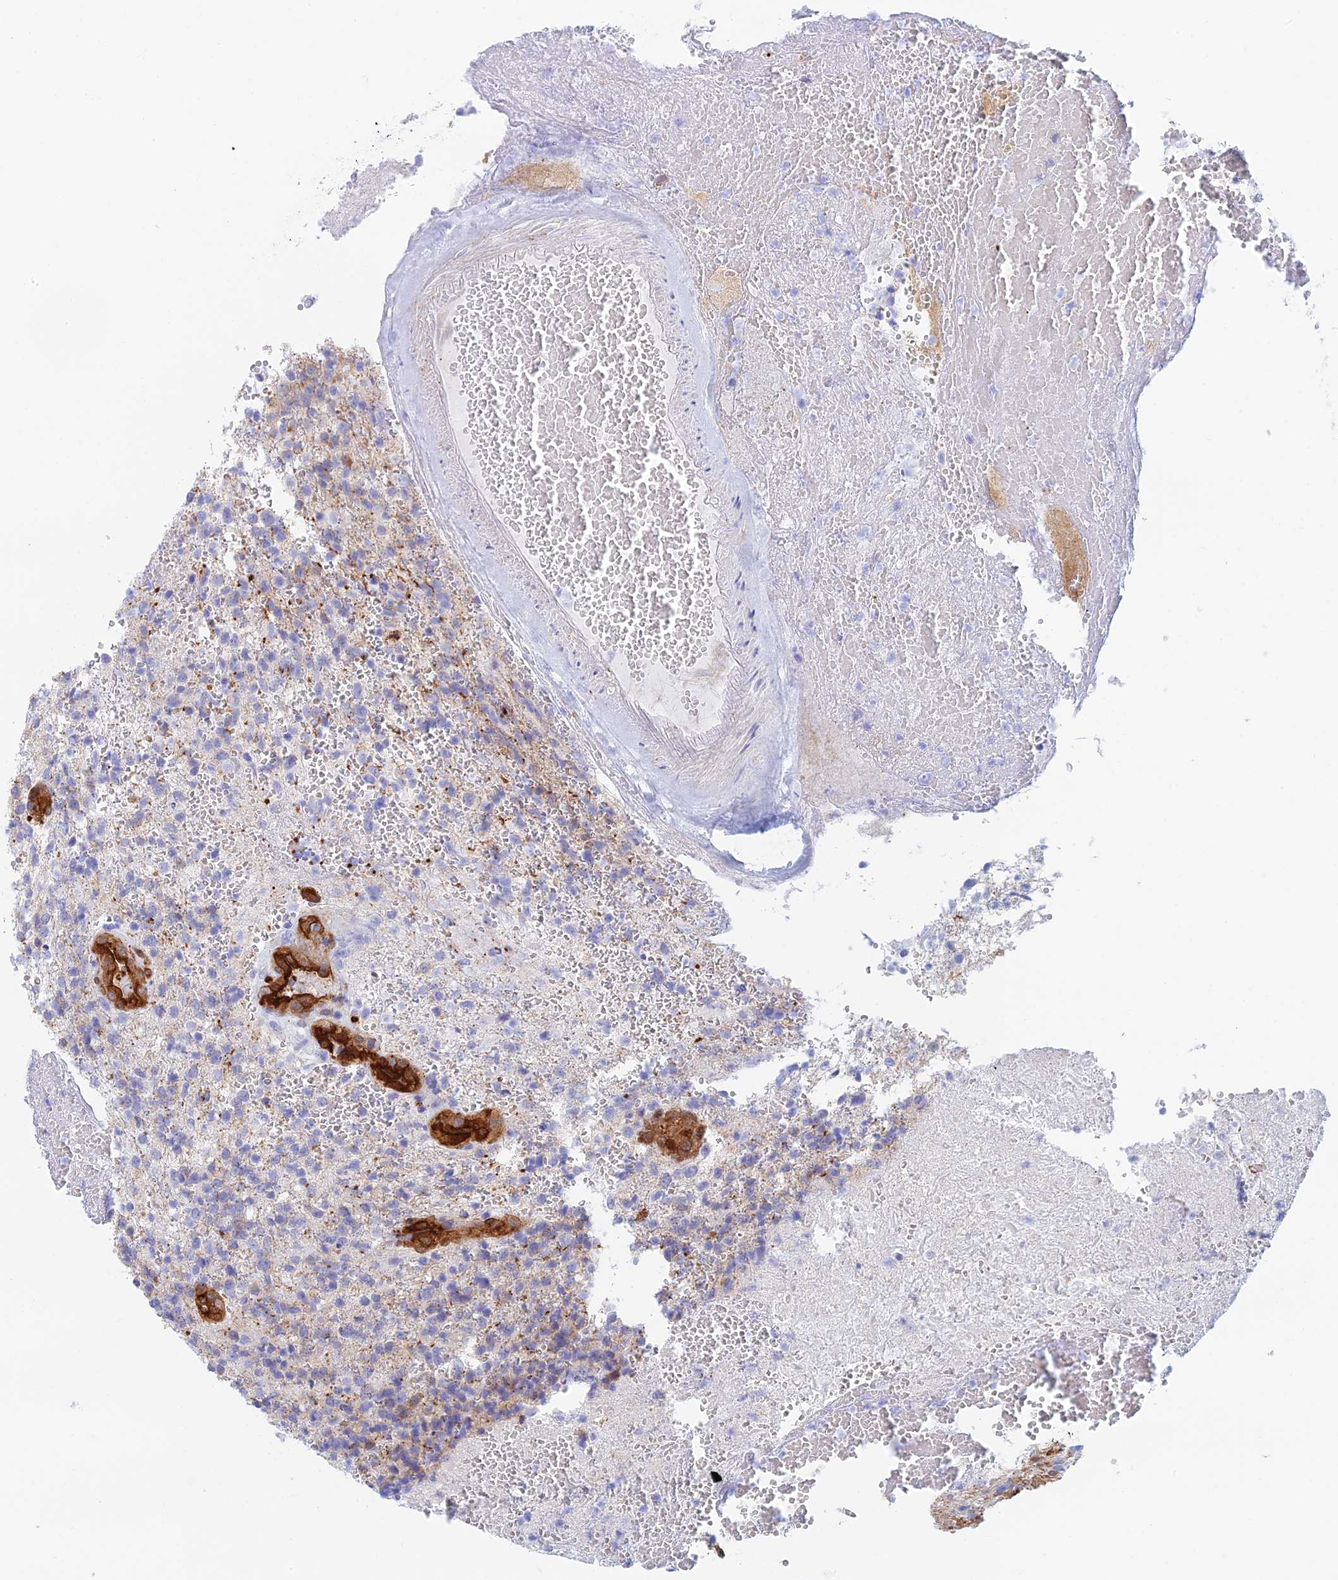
{"staining": {"intensity": "negative", "quantity": "none", "location": "none"}, "tissue": "glioma", "cell_type": "Tumor cells", "image_type": "cancer", "snomed": [{"axis": "morphology", "description": "Glioma, malignant, High grade"}, {"axis": "topography", "description": "Brain"}], "caption": "The immunohistochemistry (IHC) micrograph has no significant expression in tumor cells of glioma tissue. The staining was performed using DAB to visualize the protein expression in brown, while the nuclei were stained in blue with hematoxylin (Magnification: 20x).", "gene": "CRIP2", "patient": {"sex": "male", "age": 56}}